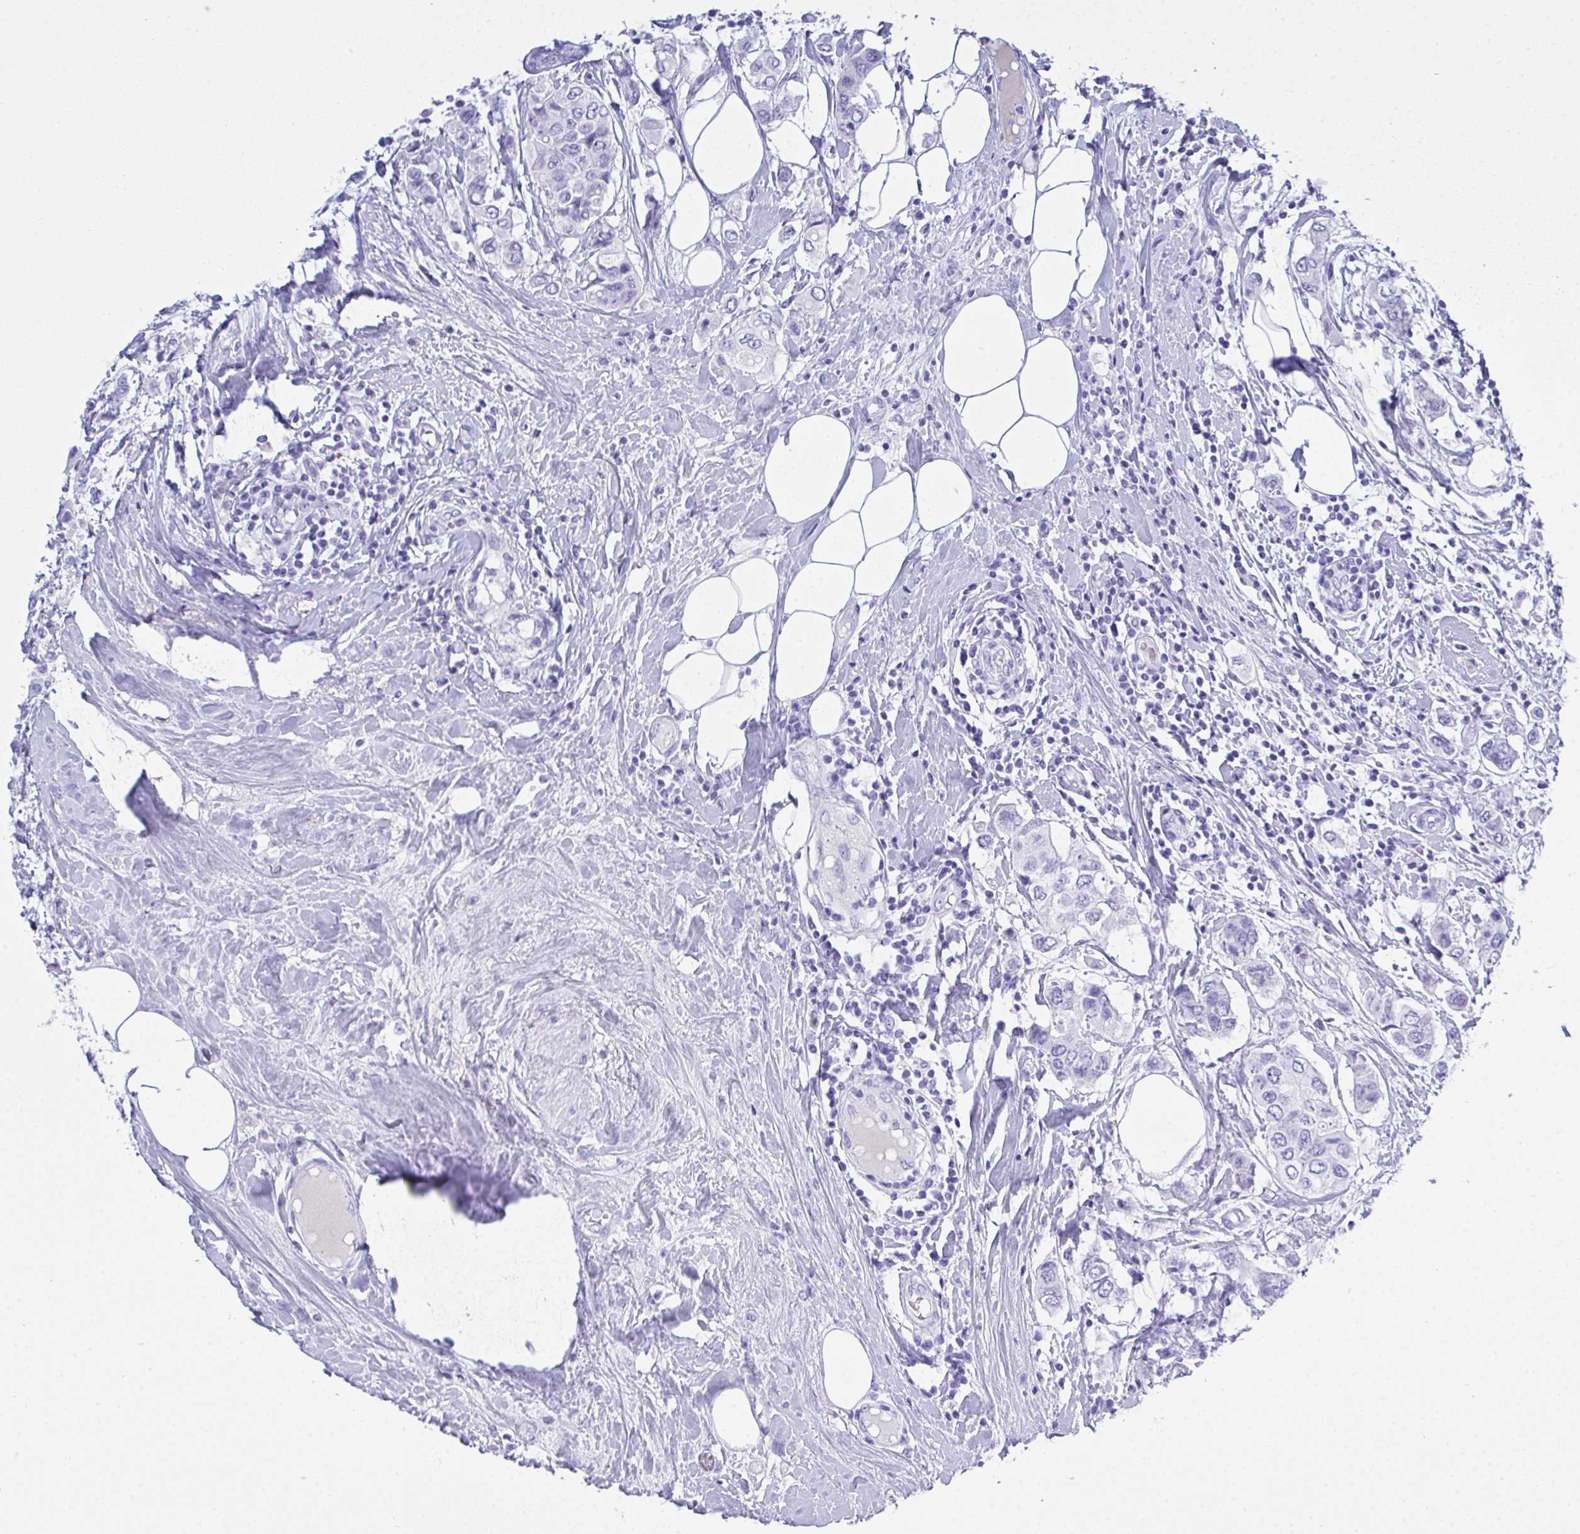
{"staining": {"intensity": "negative", "quantity": "none", "location": "none"}, "tissue": "breast cancer", "cell_type": "Tumor cells", "image_type": "cancer", "snomed": [{"axis": "morphology", "description": "Lobular carcinoma"}, {"axis": "topography", "description": "Breast"}], "caption": "Breast lobular carcinoma was stained to show a protein in brown. There is no significant expression in tumor cells.", "gene": "AKR1D1", "patient": {"sex": "female", "age": 51}}